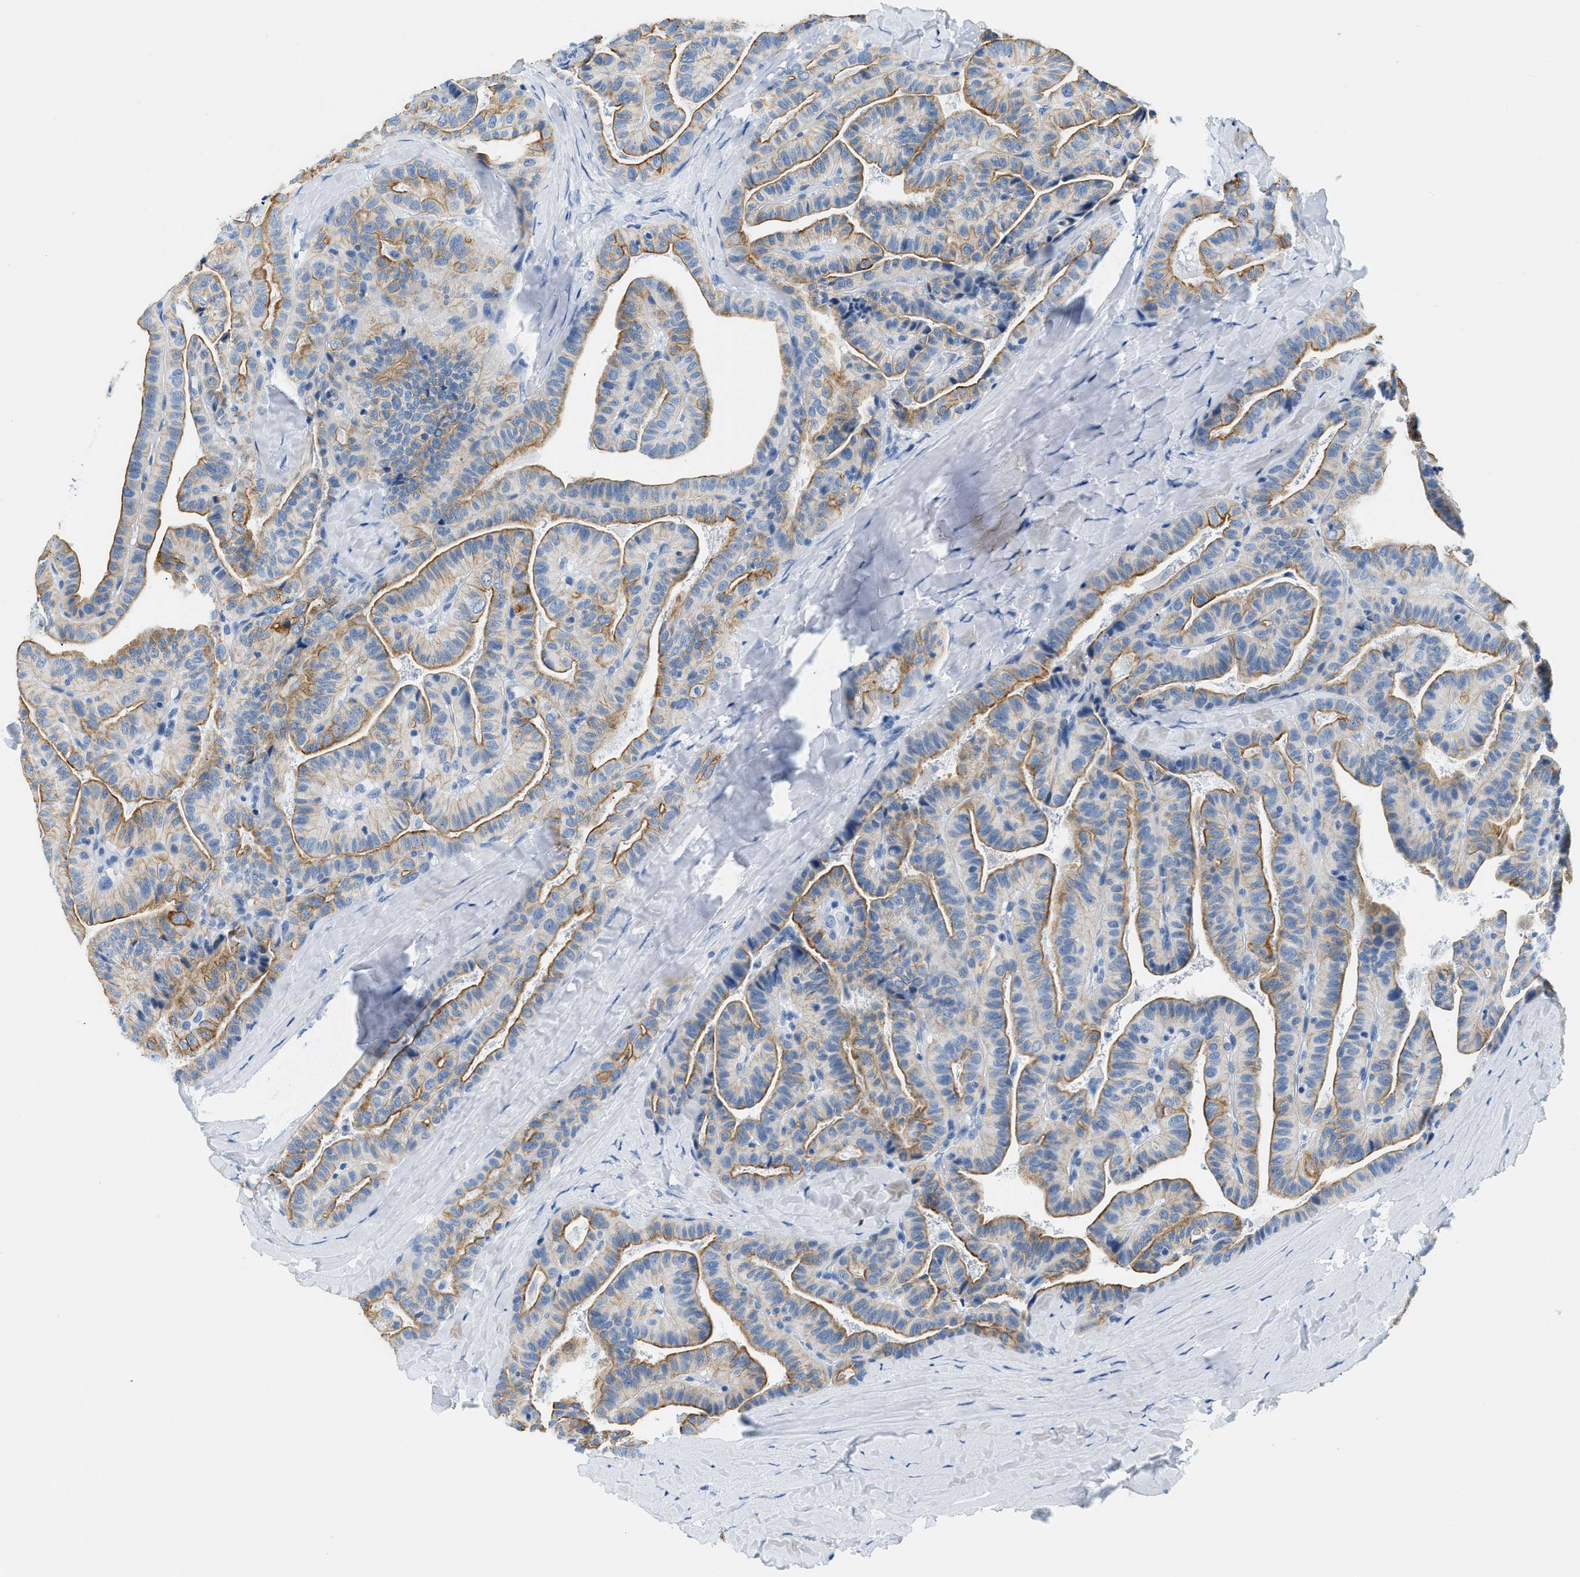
{"staining": {"intensity": "moderate", "quantity": ">75%", "location": "cytoplasmic/membranous"}, "tissue": "thyroid cancer", "cell_type": "Tumor cells", "image_type": "cancer", "snomed": [{"axis": "morphology", "description": "Papillary adenocarcinoma, NOS"}, {"axis": "topography", "description": "Thyroid gland"}], "caption": "High-magnification brightfield microscopy of papillary adenocarcinoma (thyroid) stained with DAB (3,3'-diaminobenzidine) (brown) and counterstained with hematoxylin (blue). tumor cells exhibit moderate cytoplasmic/membranous expression is identified in about>75% of cells.", "gene": "STXBP2", "patient": {"sex": "male", "age": 77}}